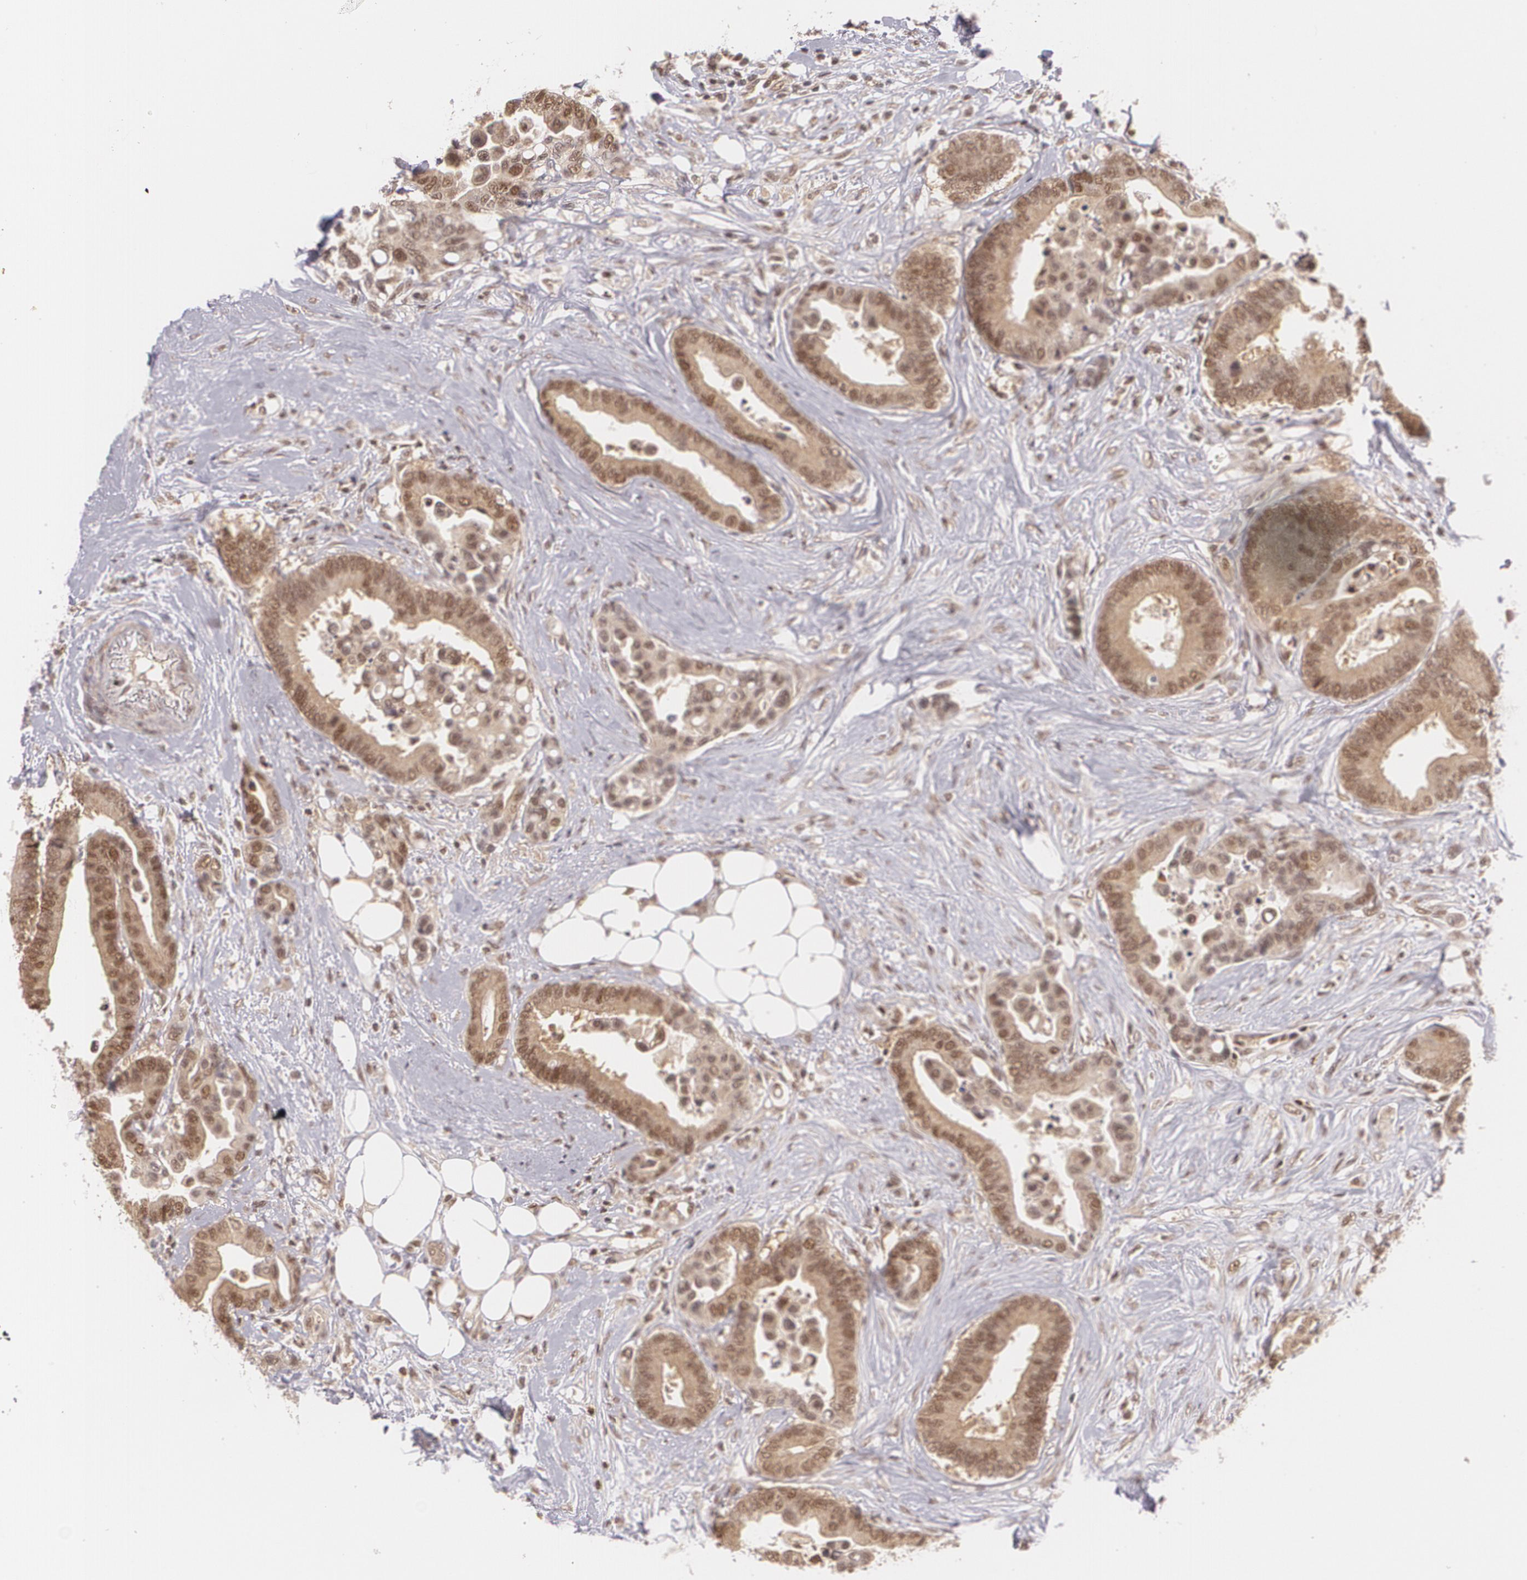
{"staining": {"intensity": "moderate", "quantity": ">75%", "location": "cytoplasmic/membranous,nuclear"}, "tissue": "colorectal cancer", "cell_type": "Tumor cells", "image_type": "cancer", "snomed": [{"axis": "morphology", "description": "Adenocarcinoma, NOS"}, {"axis": "topography", "description": "Colon"}], "caption": "About >75% of tumor cells in colorectal cancer demonstrate moderate cytoplasmic/membranous and nuclear protein expression as visualized by brown immunohistochemical staining.", "gene": "CUL2", "patient": {"sex": "male", "age": 82}}